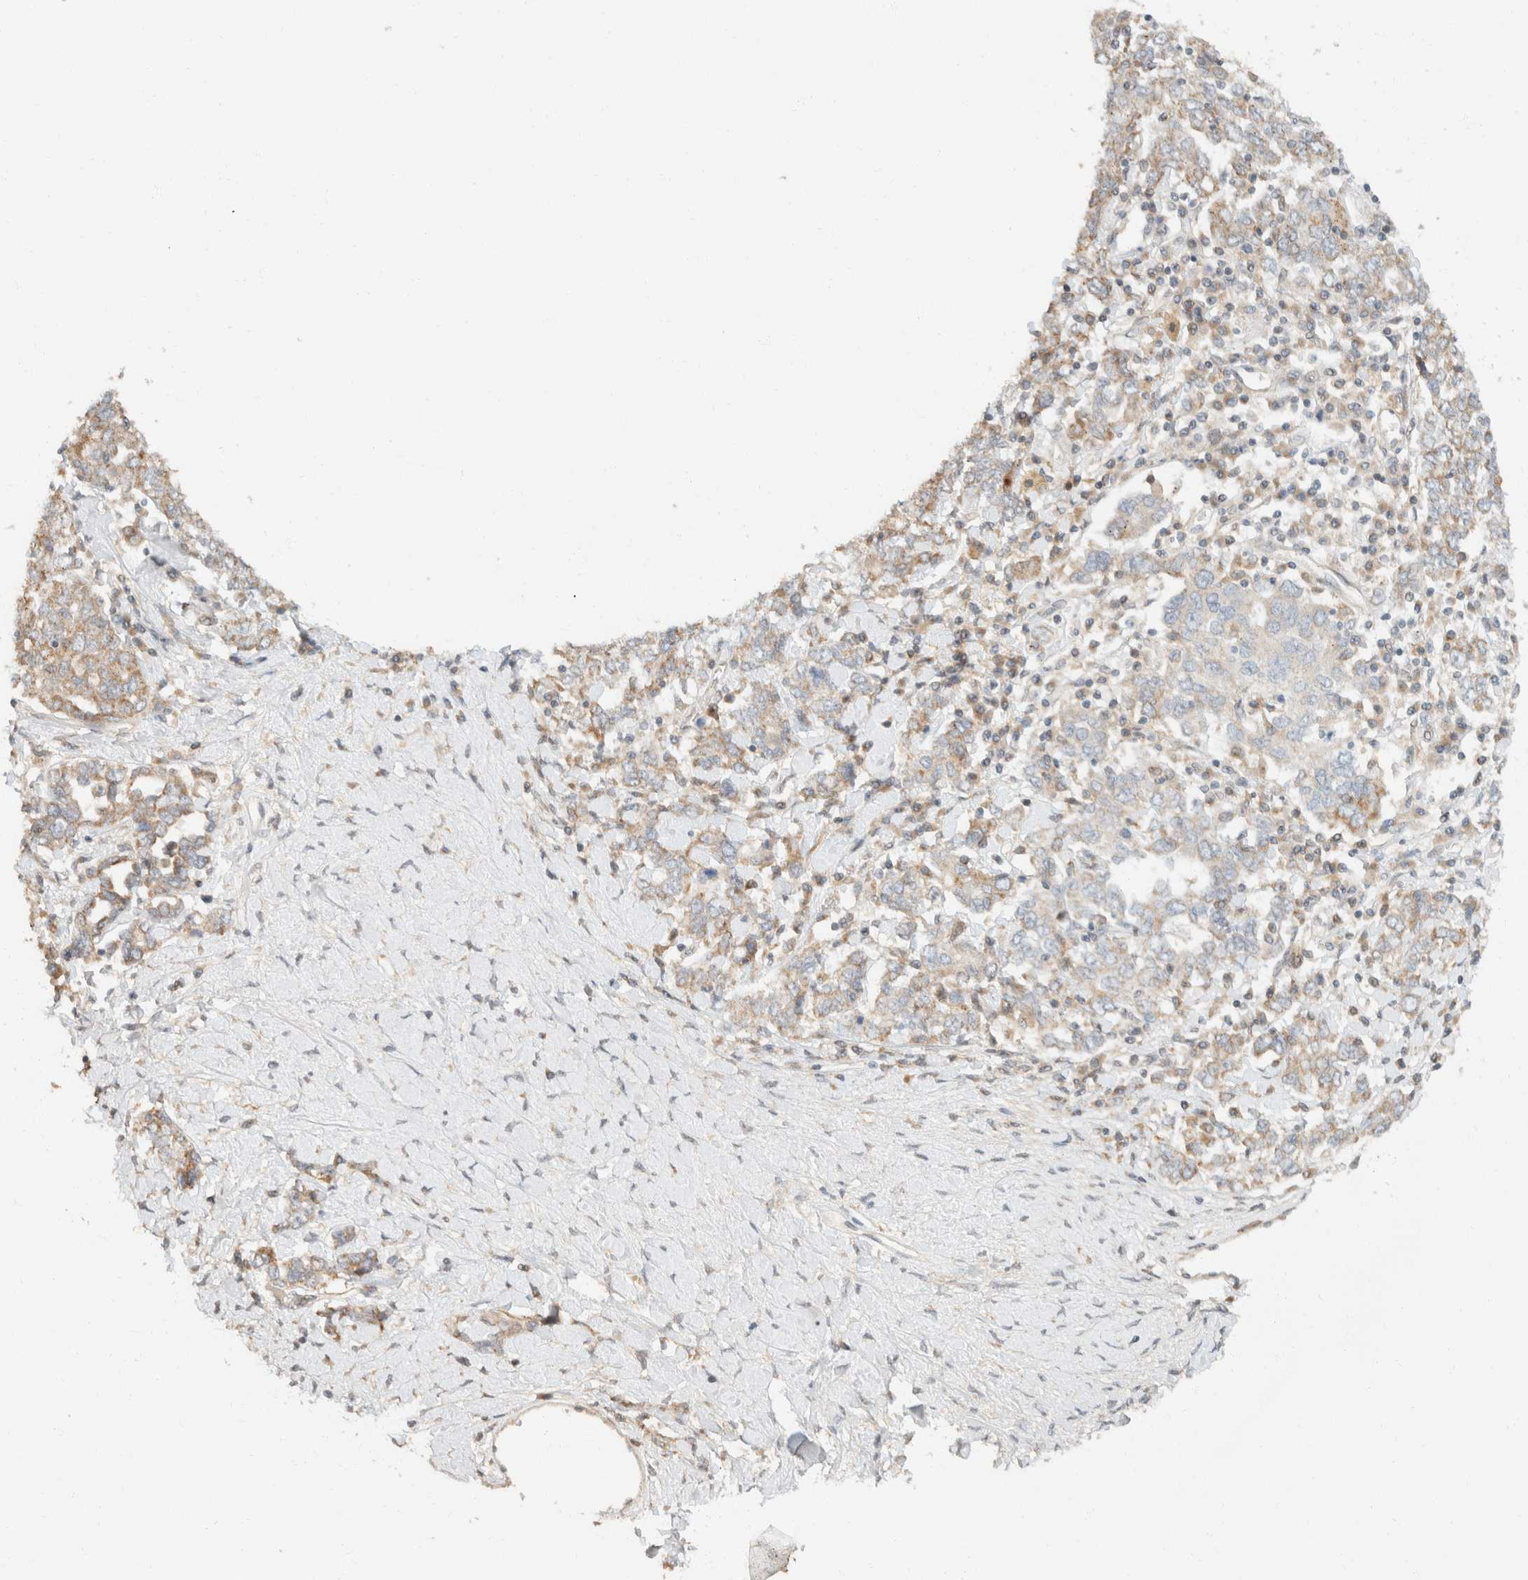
{"staining": {"intensity": "weak", "quantity": "25%-75%", "location": "cytoplasmic/membranous"}, "tissue": "ovarian cancer", "cell_type": "Tumor cells", "image_type": "cancer", "snomed": [{"axis": "morphology", "description": "Carcinoma, endometroid"}, {"axis": "topography", "description": "Ovary"}], "caption": "A high-resolution histopathology image shows IHC staining of ovarian endometroid carcinoma, which demonstrates weak cytoplasmic/membranous positivity in approximately 25%-75% of tumor cells.", "gene": "TACC1", "patient": {"sex": "female", "age": 62}}